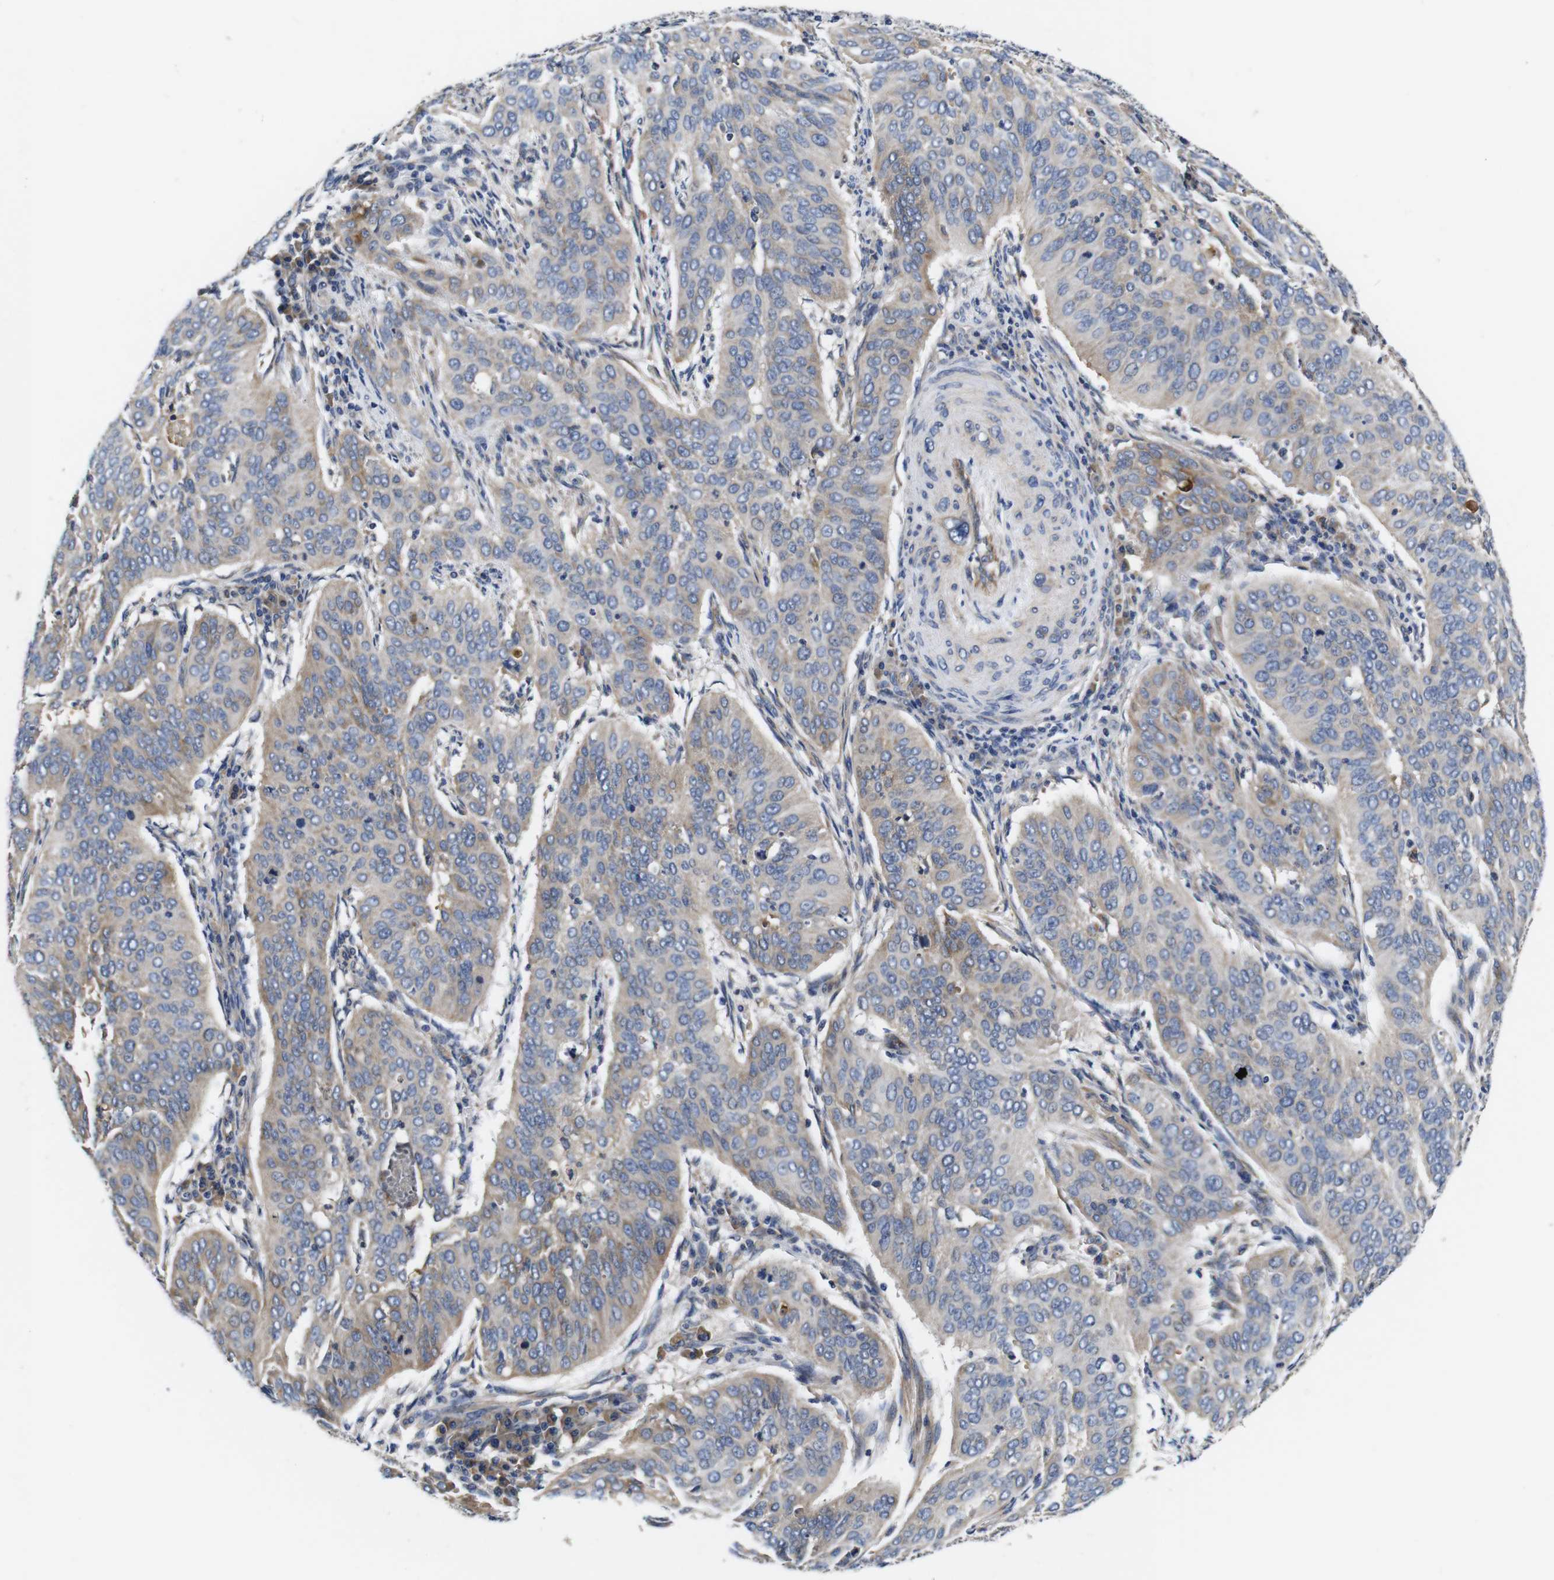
{"staining": {"intensity": "weak", "quantity": ">75%", "location": "cytoplasmic/membranous"}, "tissue": "cervical cancer", "cell_type": "Tumor cells", "image_type": "cancer", "snomed": [{"axis": "morphology", "description": "Normal tissue, NOS"}, {"axis": "morphology", "description": "Squamous cell carcinoma, NOS"}, {"axis": "topography", "description": "Cervix"}], "caption": "The immunohistochemical stain shows weak cytoplasmic/membranous staining in tumor cells of cervical cancer (squamous cell carcinoma) tissue.", "gene": "MARCHF7", "patient": {"sex": "female", "age": 39}}